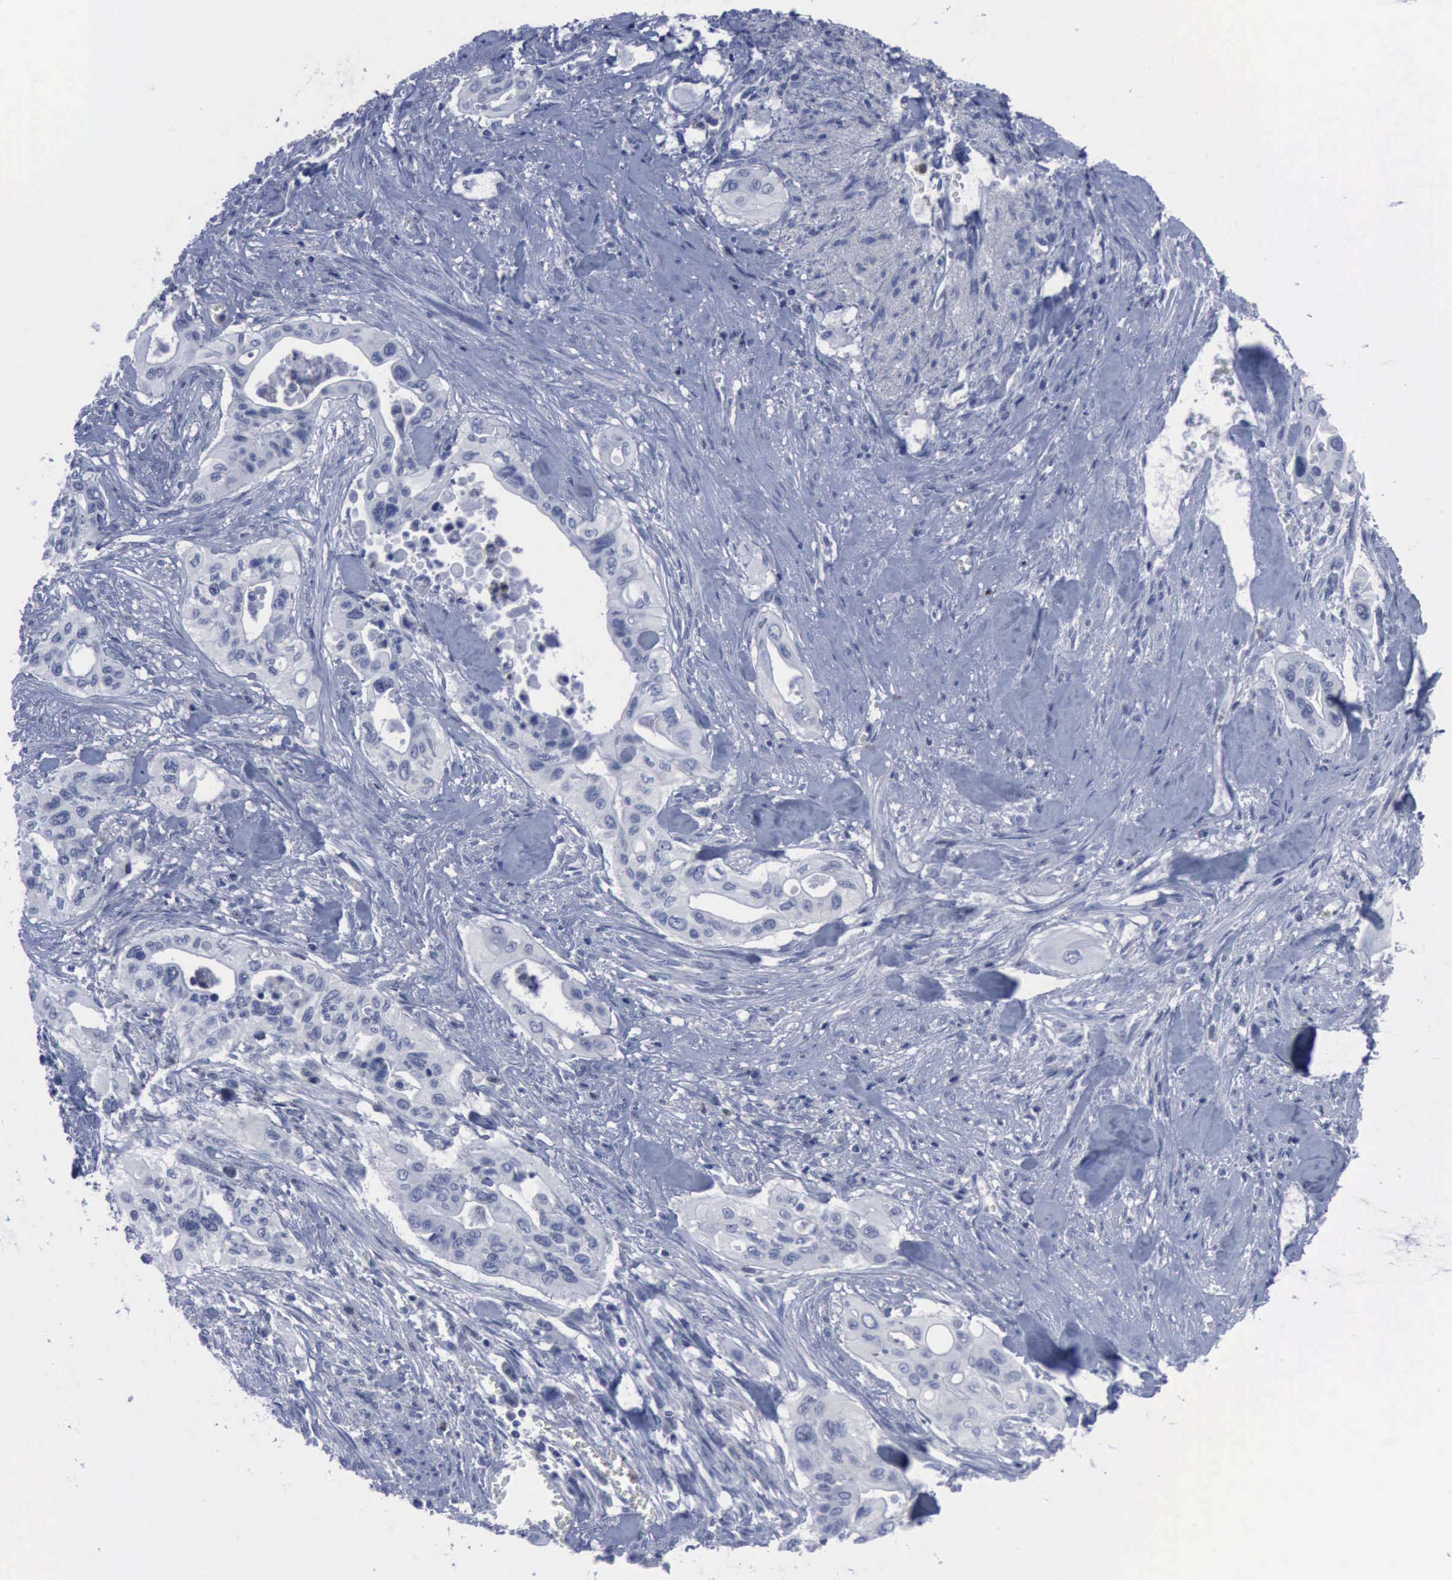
{"staining": {"intensity": "negative", "quantity": "none", "location": "none"}, "tissue": "pancreatic cancer", "cell_type": "Tumor cells", "image_type": "cancer", "snomed": [{"axis": "morphology", "description": "Adenocarcinoma, NOS"}, {"axis": "topography", "description": "Pancreas"}], "caption": "An immunohistochemistry (IHC) photomicrograph of adenocarcinoma (pancreatic) is shown. There is no staining in tumor cells of adenocarcinoma (pancreatic).", "gene": "CSTA", "patient": {"sex": "male", "age": 77}}